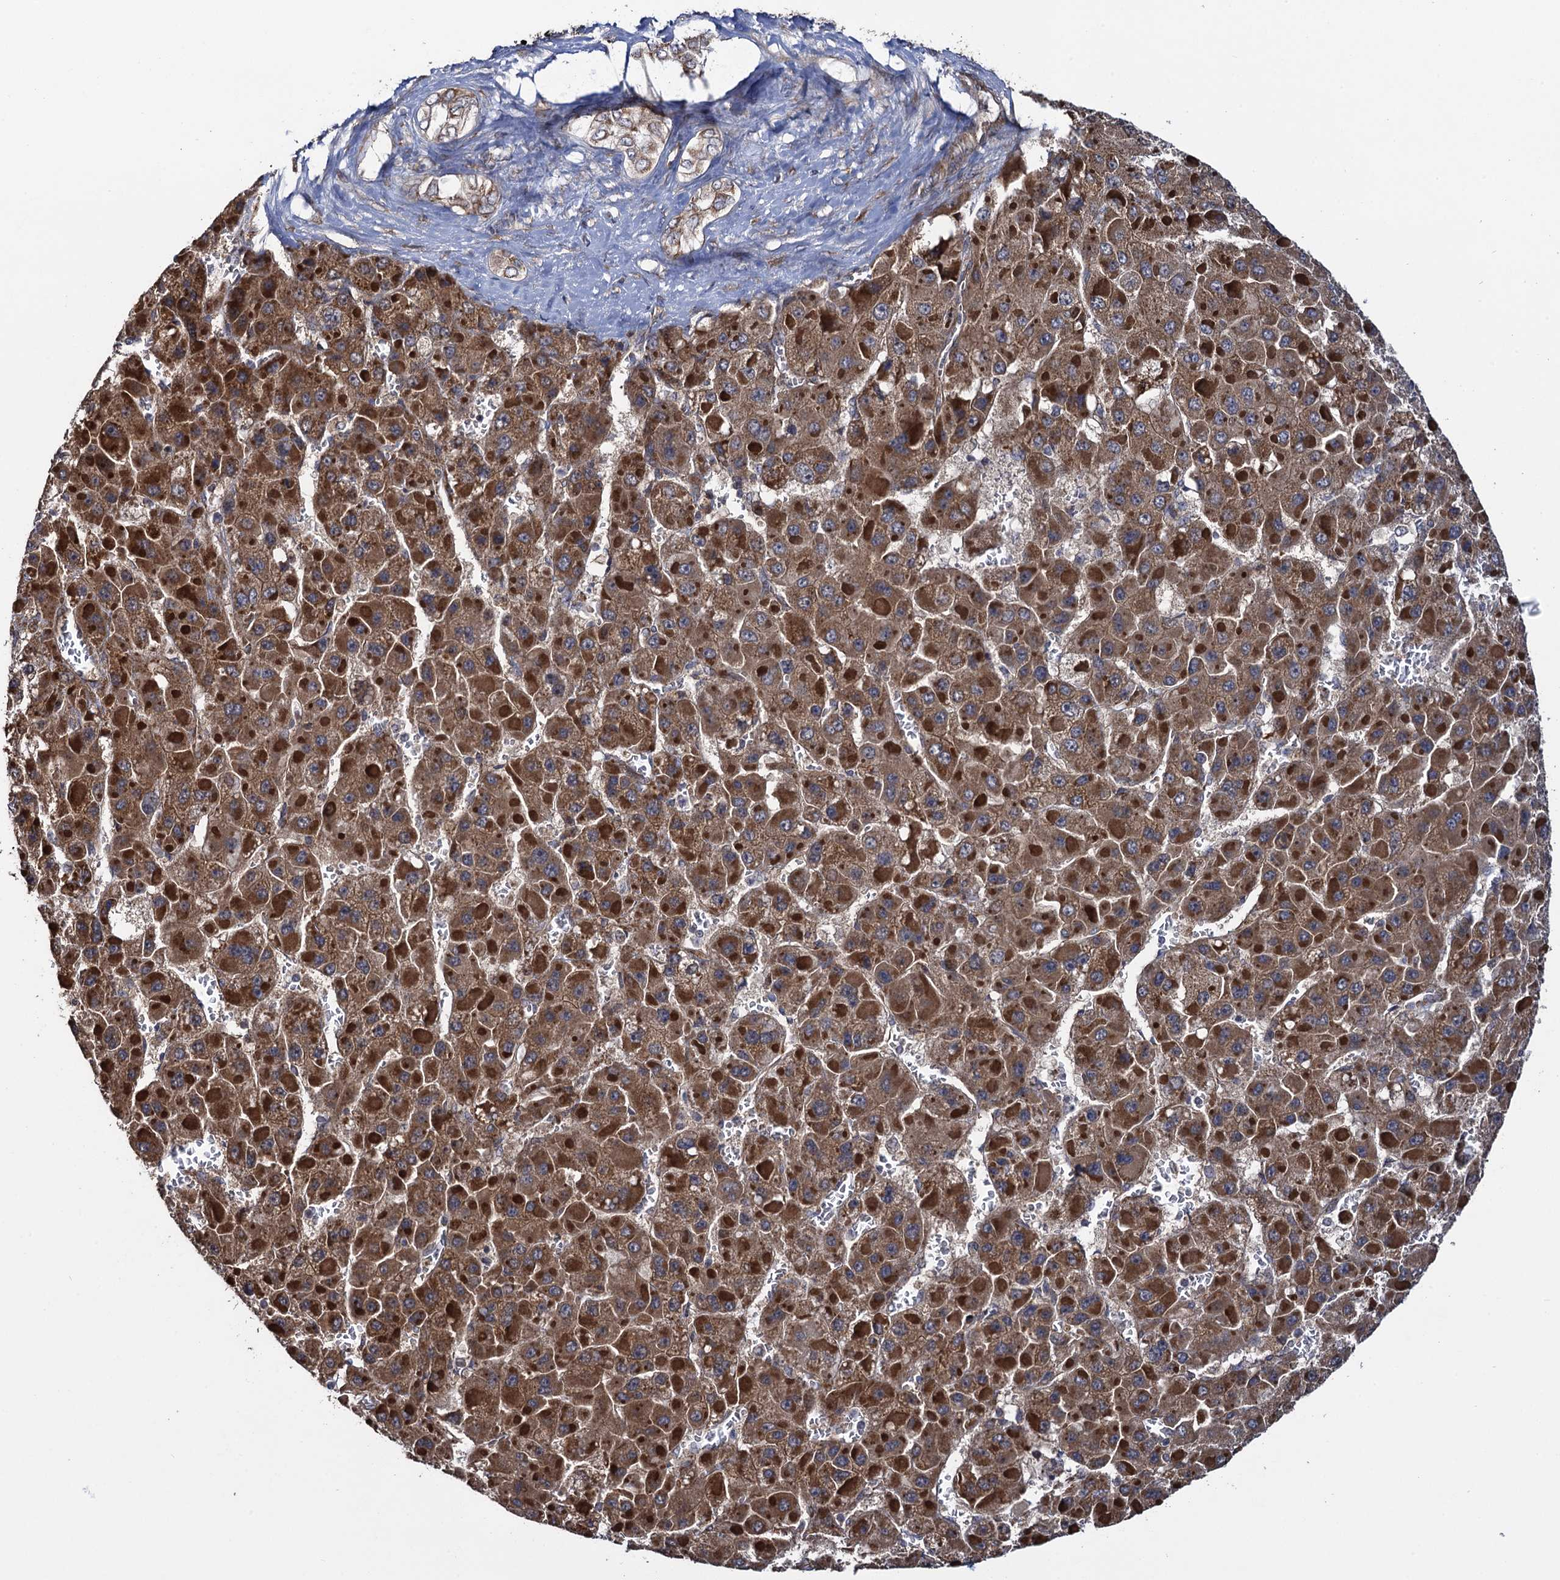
{"staining": {"intensity": "moderate", "quantity": ">75%", "location": "cytoplasmic/membranous"}, "tissue": "liver cancer", "cell_type": "Tumor cells", "image_type": "cancer", "snomed": [{"axis": "morphology", "description": "Carcinoma, Hepatocellular, NOS"}, {"axis": "topography", "description": "Liver"}], "caption": "Liver cancer (hepatocellular carcinoma) was stained to show a protein in brown. There is medium levels of moderate cytoplasmic/membranous expression in approximately >75% of tumor cells. (DAB IHC with brightfield microscopy, high magnification).", "gene": "HAUS1", "patient": {"sex": "female", "age": 73}}